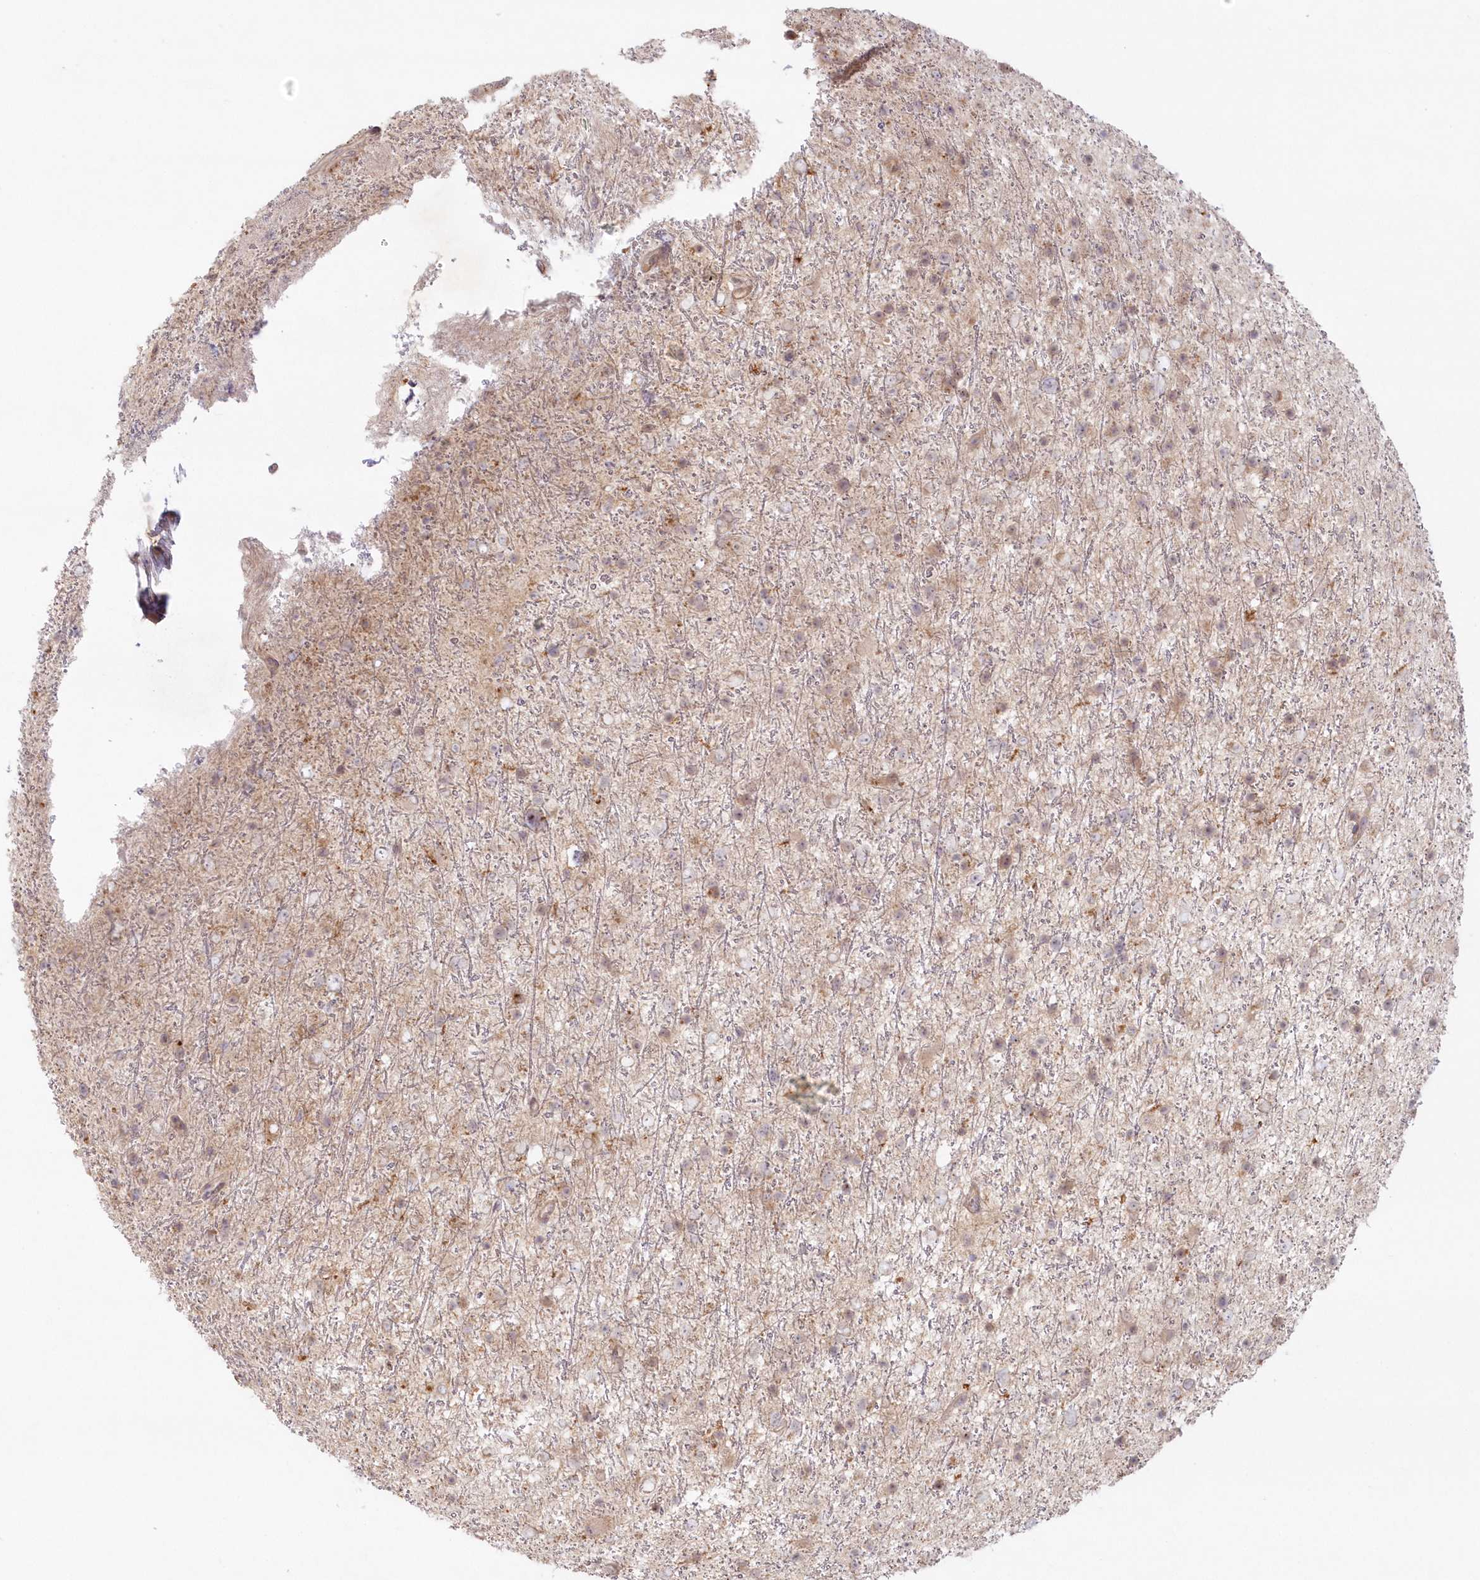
{"staining": {"intensity": "weak", "quantity": "25%-75%", "location": "cytoplasmic/membranous,nuclear"}, "tissue": "glioma", "cell_type": "Tumor cells", "image_type": "cancer", "snomed": [{"axis": "morphology", "description": "Glioma, malignant, Low grade"}, {"axis": "topography", "description": "Cerebral cortex"}], "caption": "Immunohistochemistry photomicrograph of human malignant glioma (low-grade) stained for a protein (brown), which reveals low levels of weak cytoplasmic/membranous and nuclear positivity in about 25%-75% of tumor cells.", "gene": "TOGARAM2", "patient": {"sex": "female", "age": 39}}